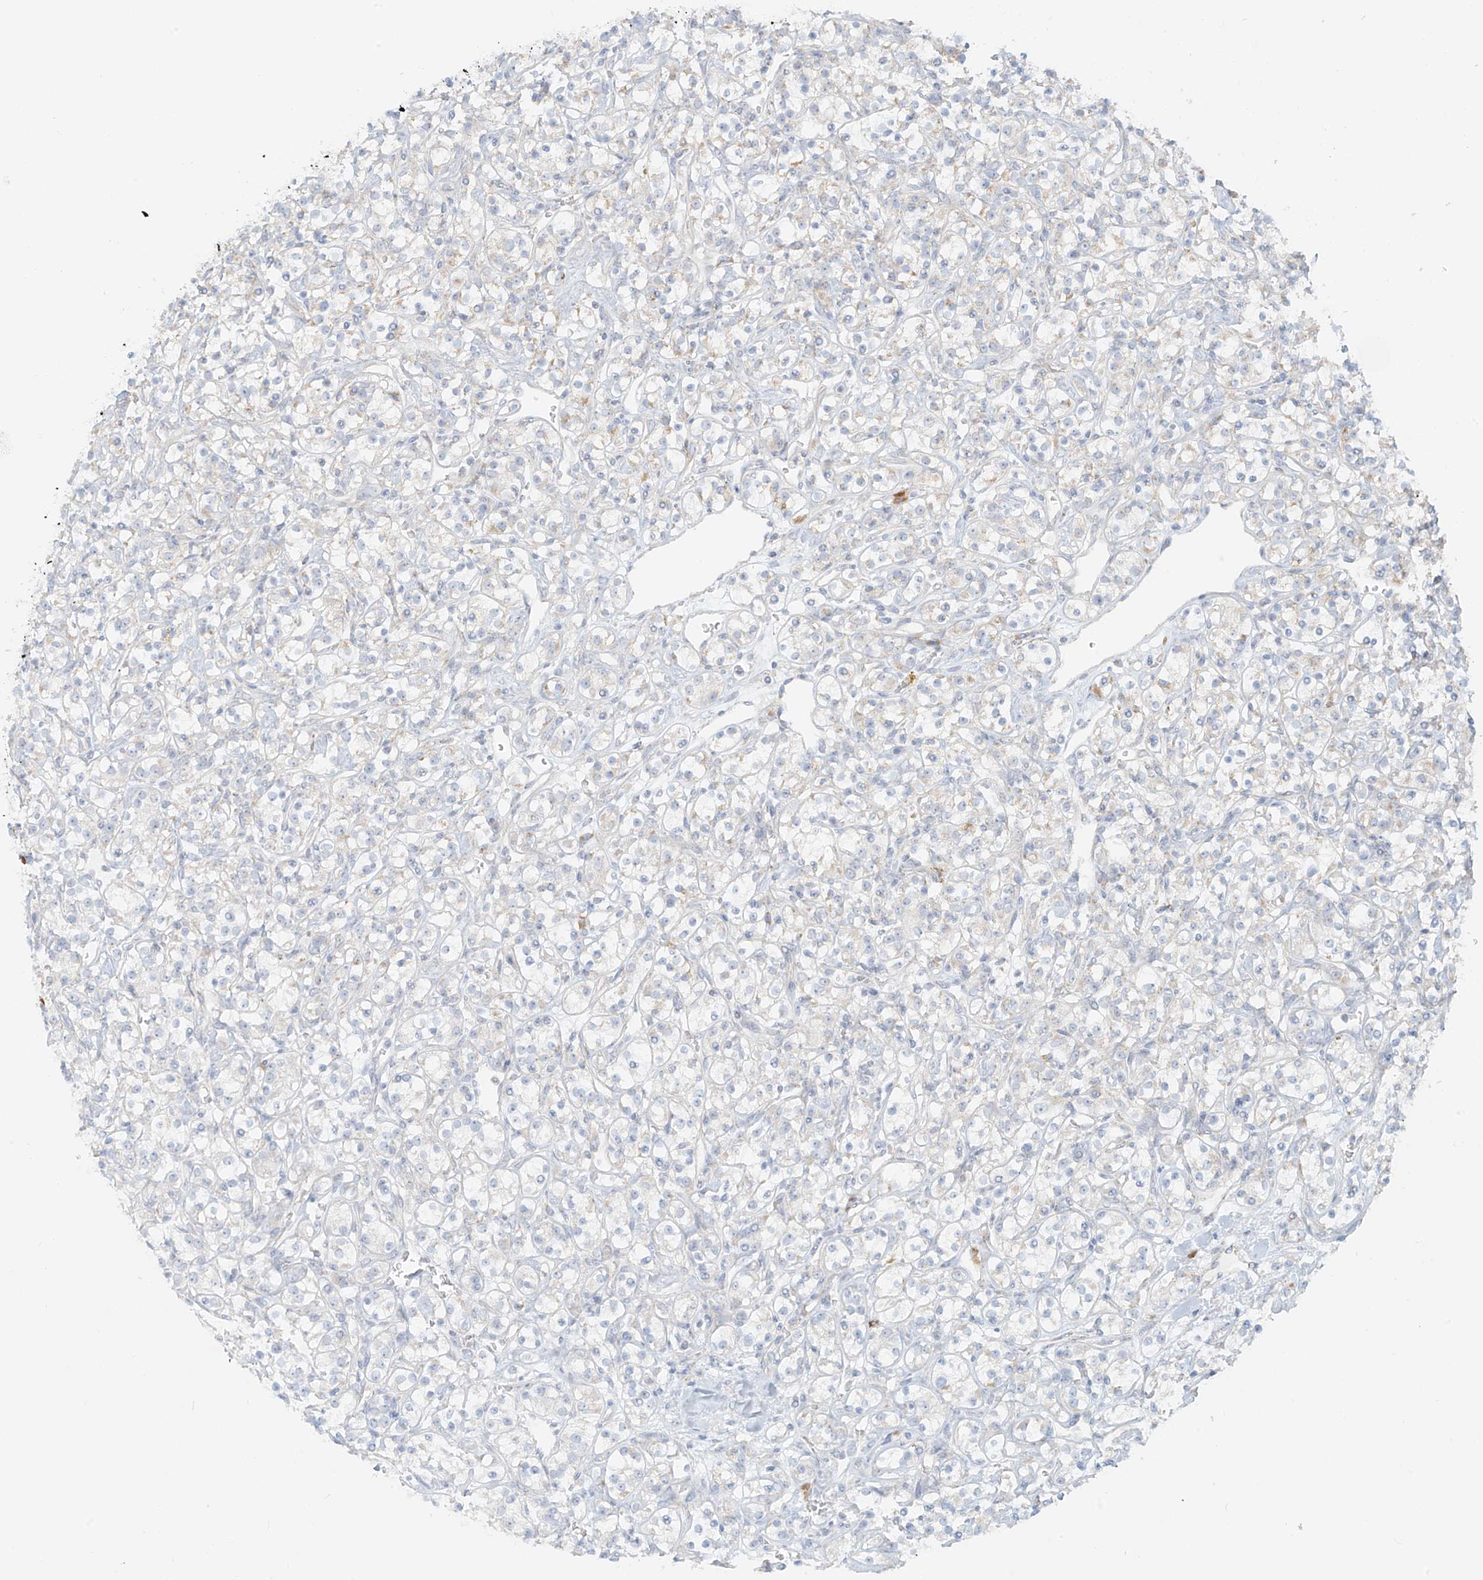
{"staining": {"intensity": "negative", "quantity": "none", "location": "none"}, "tissue": "renal cancer", "cell_type": "Tumor cells", "image_type": "cancer", "snomed": [{"axis": "morphology", "description": "Adenocarcinoma, NOS"}, {"axis": "topography", "description": "Kidney"}], "caption": "Histopathology image shows no protein staining in tumor cells of renal cancer tissue. The staining was performed using DAB (3,3'-diaminobenzidine) to visualize the protein expression in brown, while the nuclei were stained in blue with hematoxylin (Magnification: 20x).", "gene": "UST", "patient": {"sex": "male", "age": 77}}